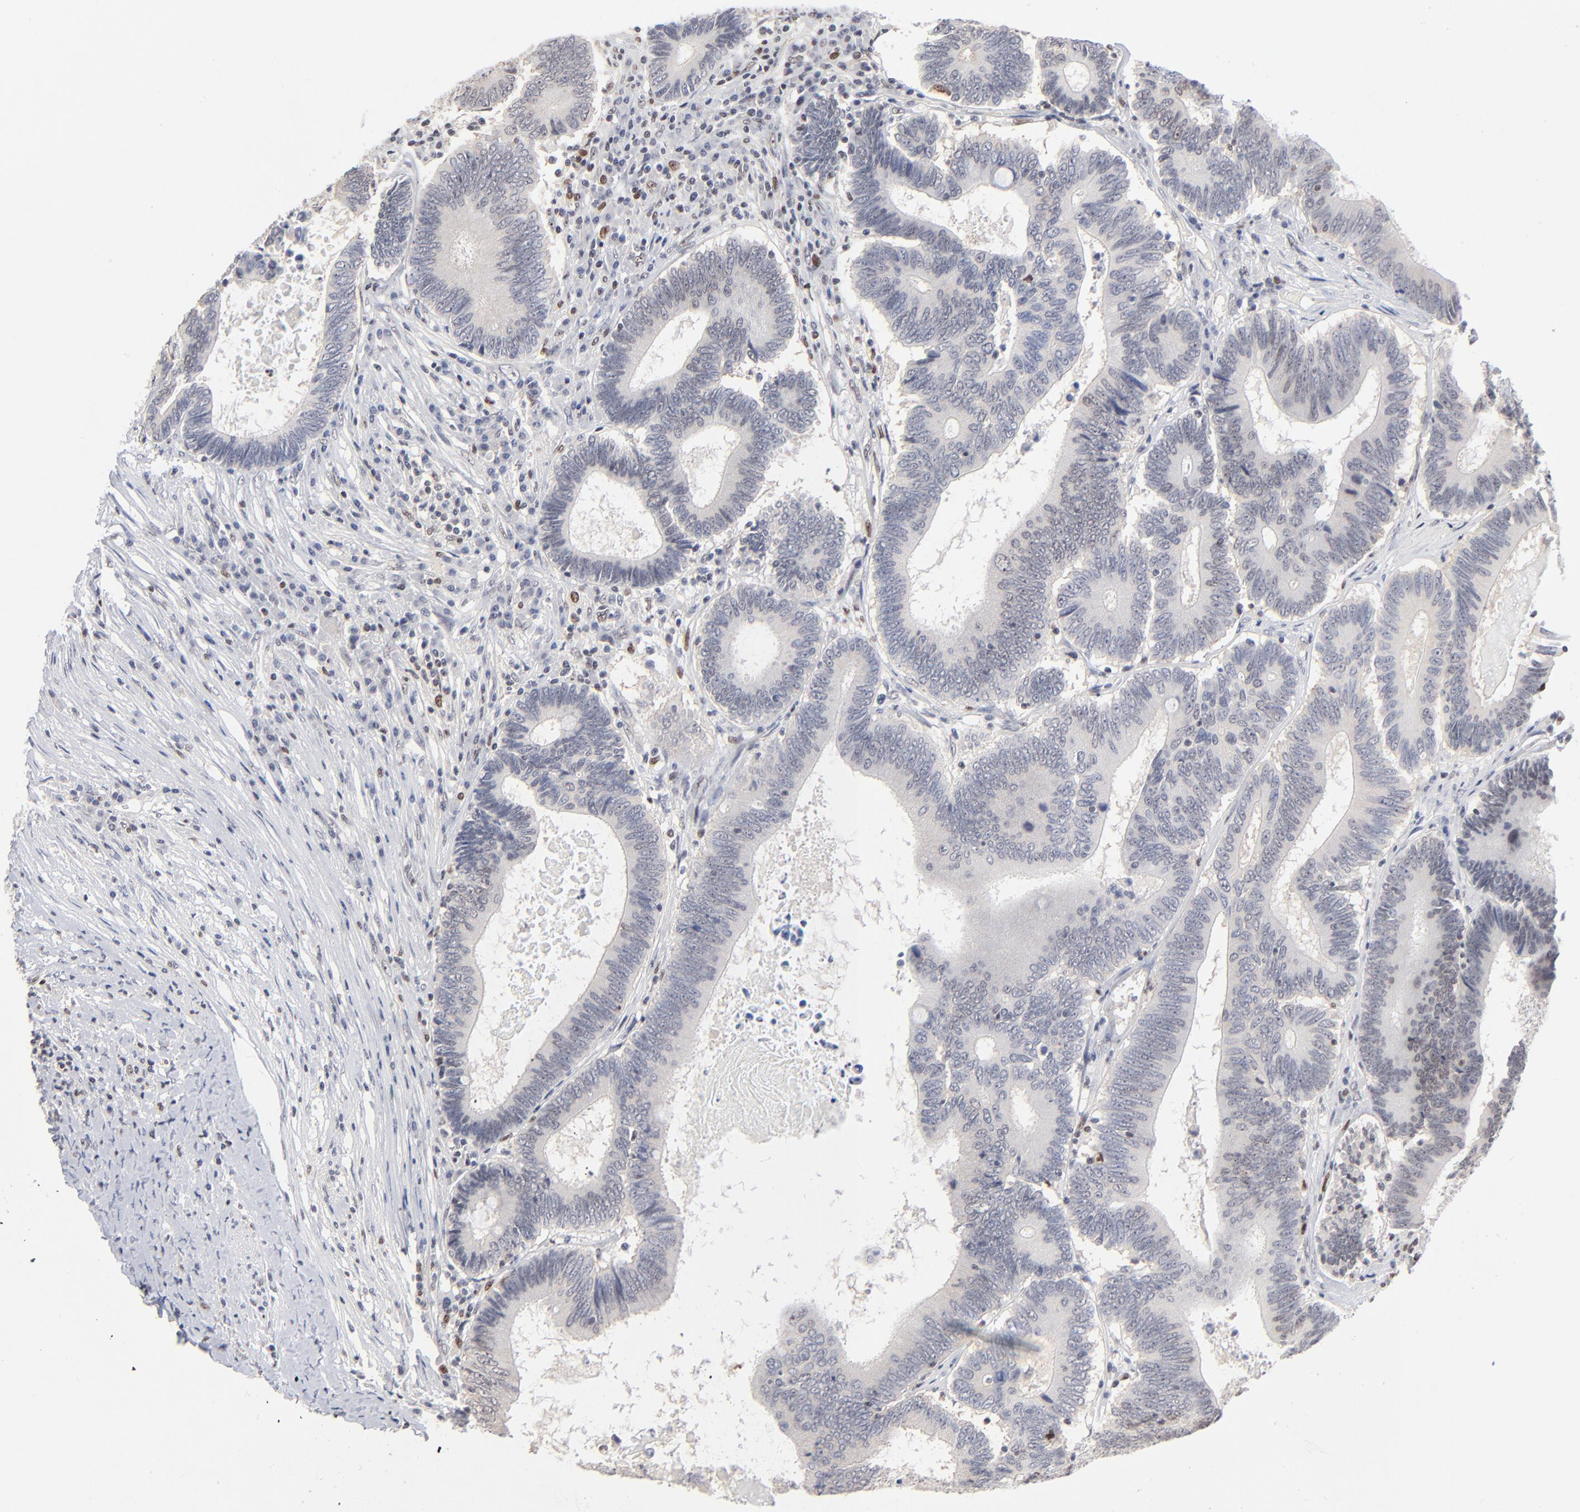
{"staining": {"intensity": "negative", "quantity": "none", "location": "none"}, "tissue": "colorectal cancer", "cell_type": "Tumor cells", "image_type": "cancer", "snomed": [{"axis": "morphology", "description": "Adenocarcinoma, NOS"}, {"axis": "topography", "description": "Colon"}], "caption": "This is an immunohistochemistry (IHC) micrograph of colorectal adenocarcinoma. There is no expression in tumor cells.", "gene": "MAX", "patient": {"sex": "female", "age": 78}}